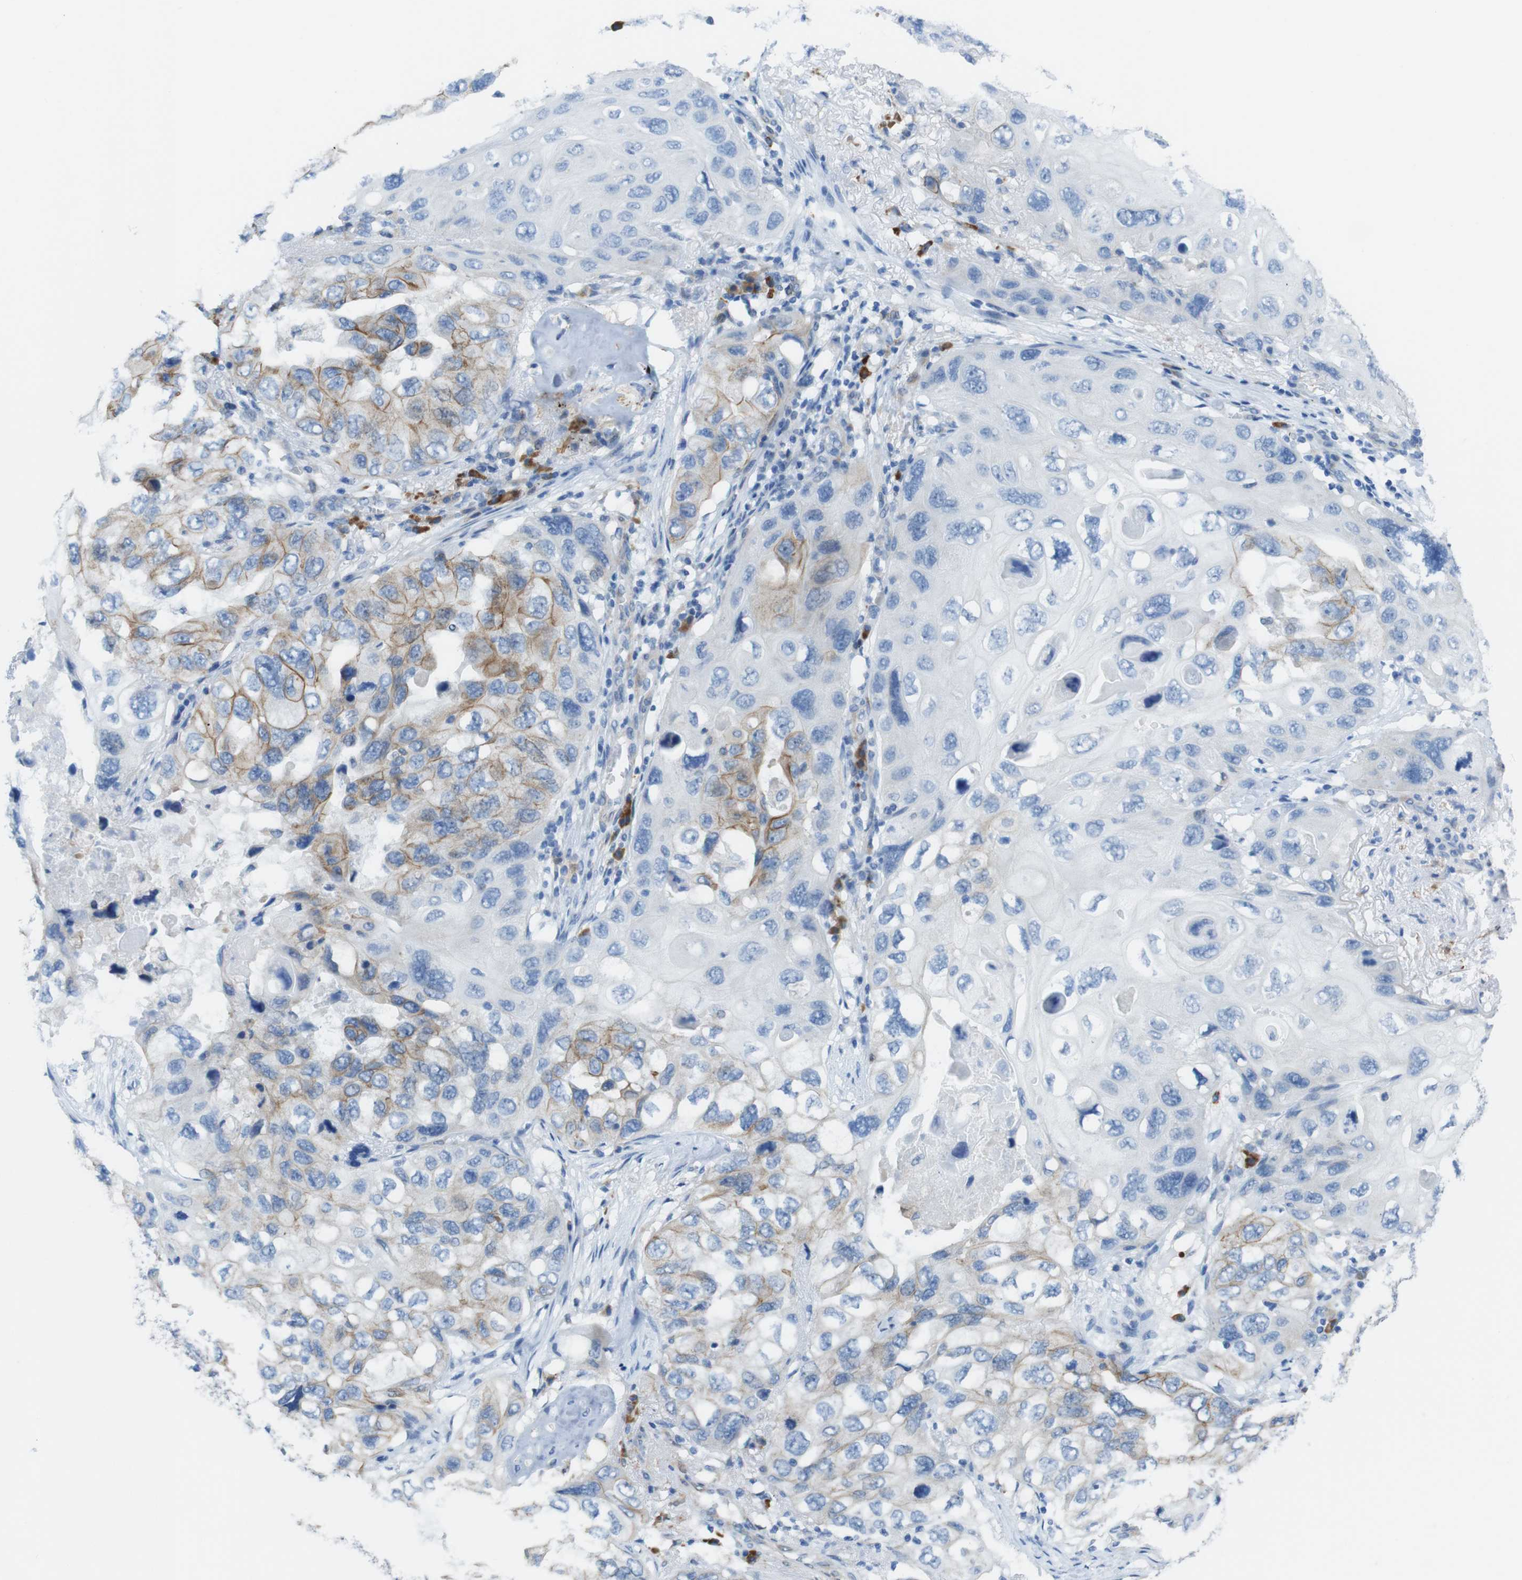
{"staining": {"intensity": "moderate", "quantity": "25%-75%", "location": "cytoplasmic/membranous"}, "tissue": "lung cancer", "cell_type": "Tumor cells", "image_type": "cancer", "snomed": [{"axis": "morphology", "description": "Squamous cell carcinoma, NOS"}, {"axis": "topography", "description": "Lung"}], "caption": "An image of lung squamous cell carcinoma stained for a protein displays moderate cytoplasmic/membranous brown staining in tumor cells. (DAB = brown stain, brightfield microscopy at high magnification).", "gene": "CLMN", "patient": {"sex": "female", "age": 73}}